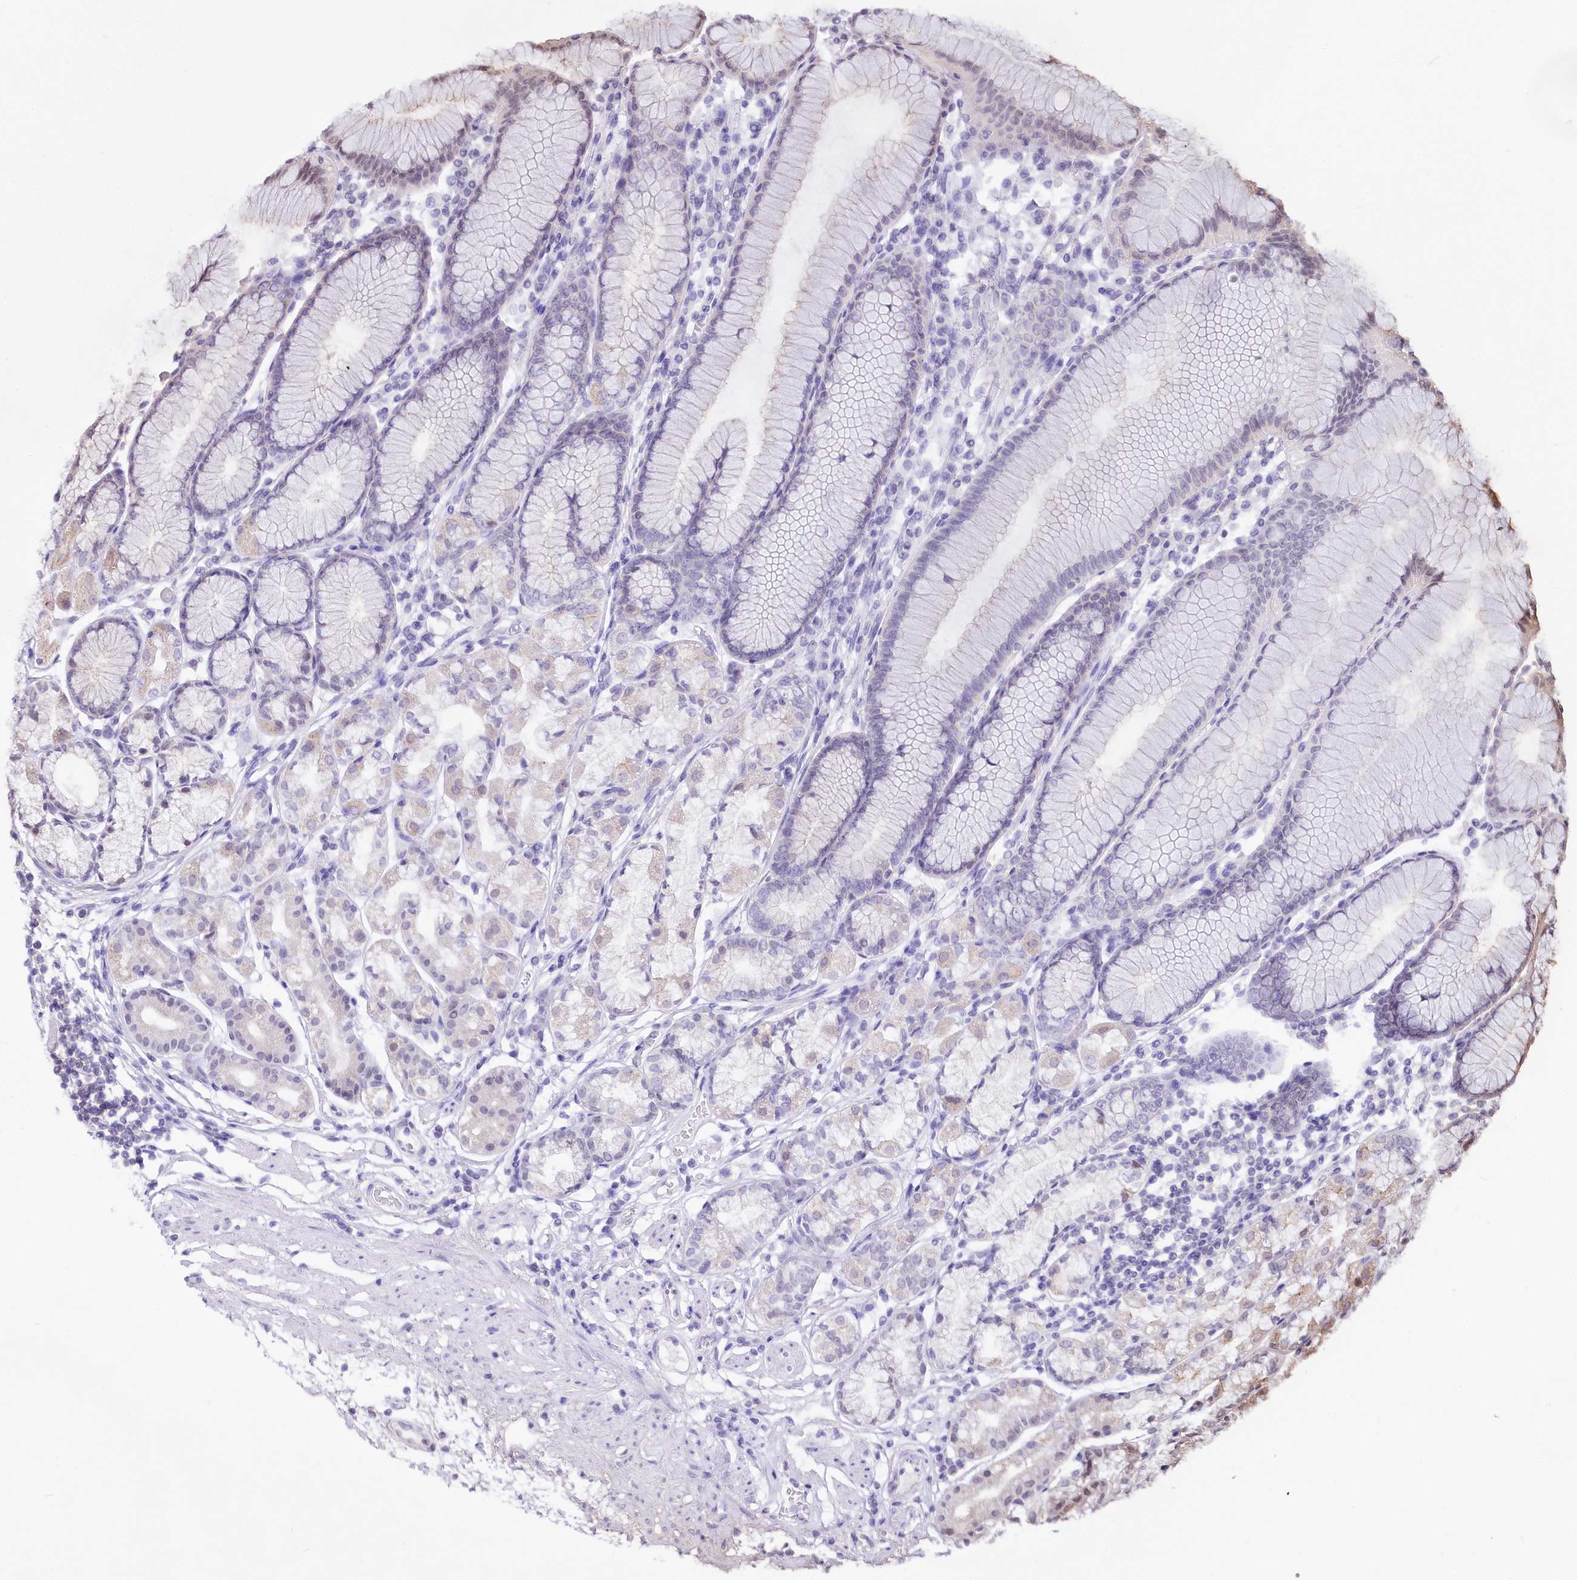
{"staining": {"intensity": "negative", "quantity": "none", "location": "none"}, "tissue": "stomach", "cell_type": "Glandular cells", "image_type": "normal", "snomed": [{"axis": "morphology", "description": "Normal tissue, NOS"}, {"axis": "topography", "description": "Stomach"}], "caption": "A high-resolution photomicrograph shows IHC staining of benign stomach, which reveals no significant positivity in glandular cells.", "gene": "ZFYVE27", "patient": {"sex": "female", "age": 57}}